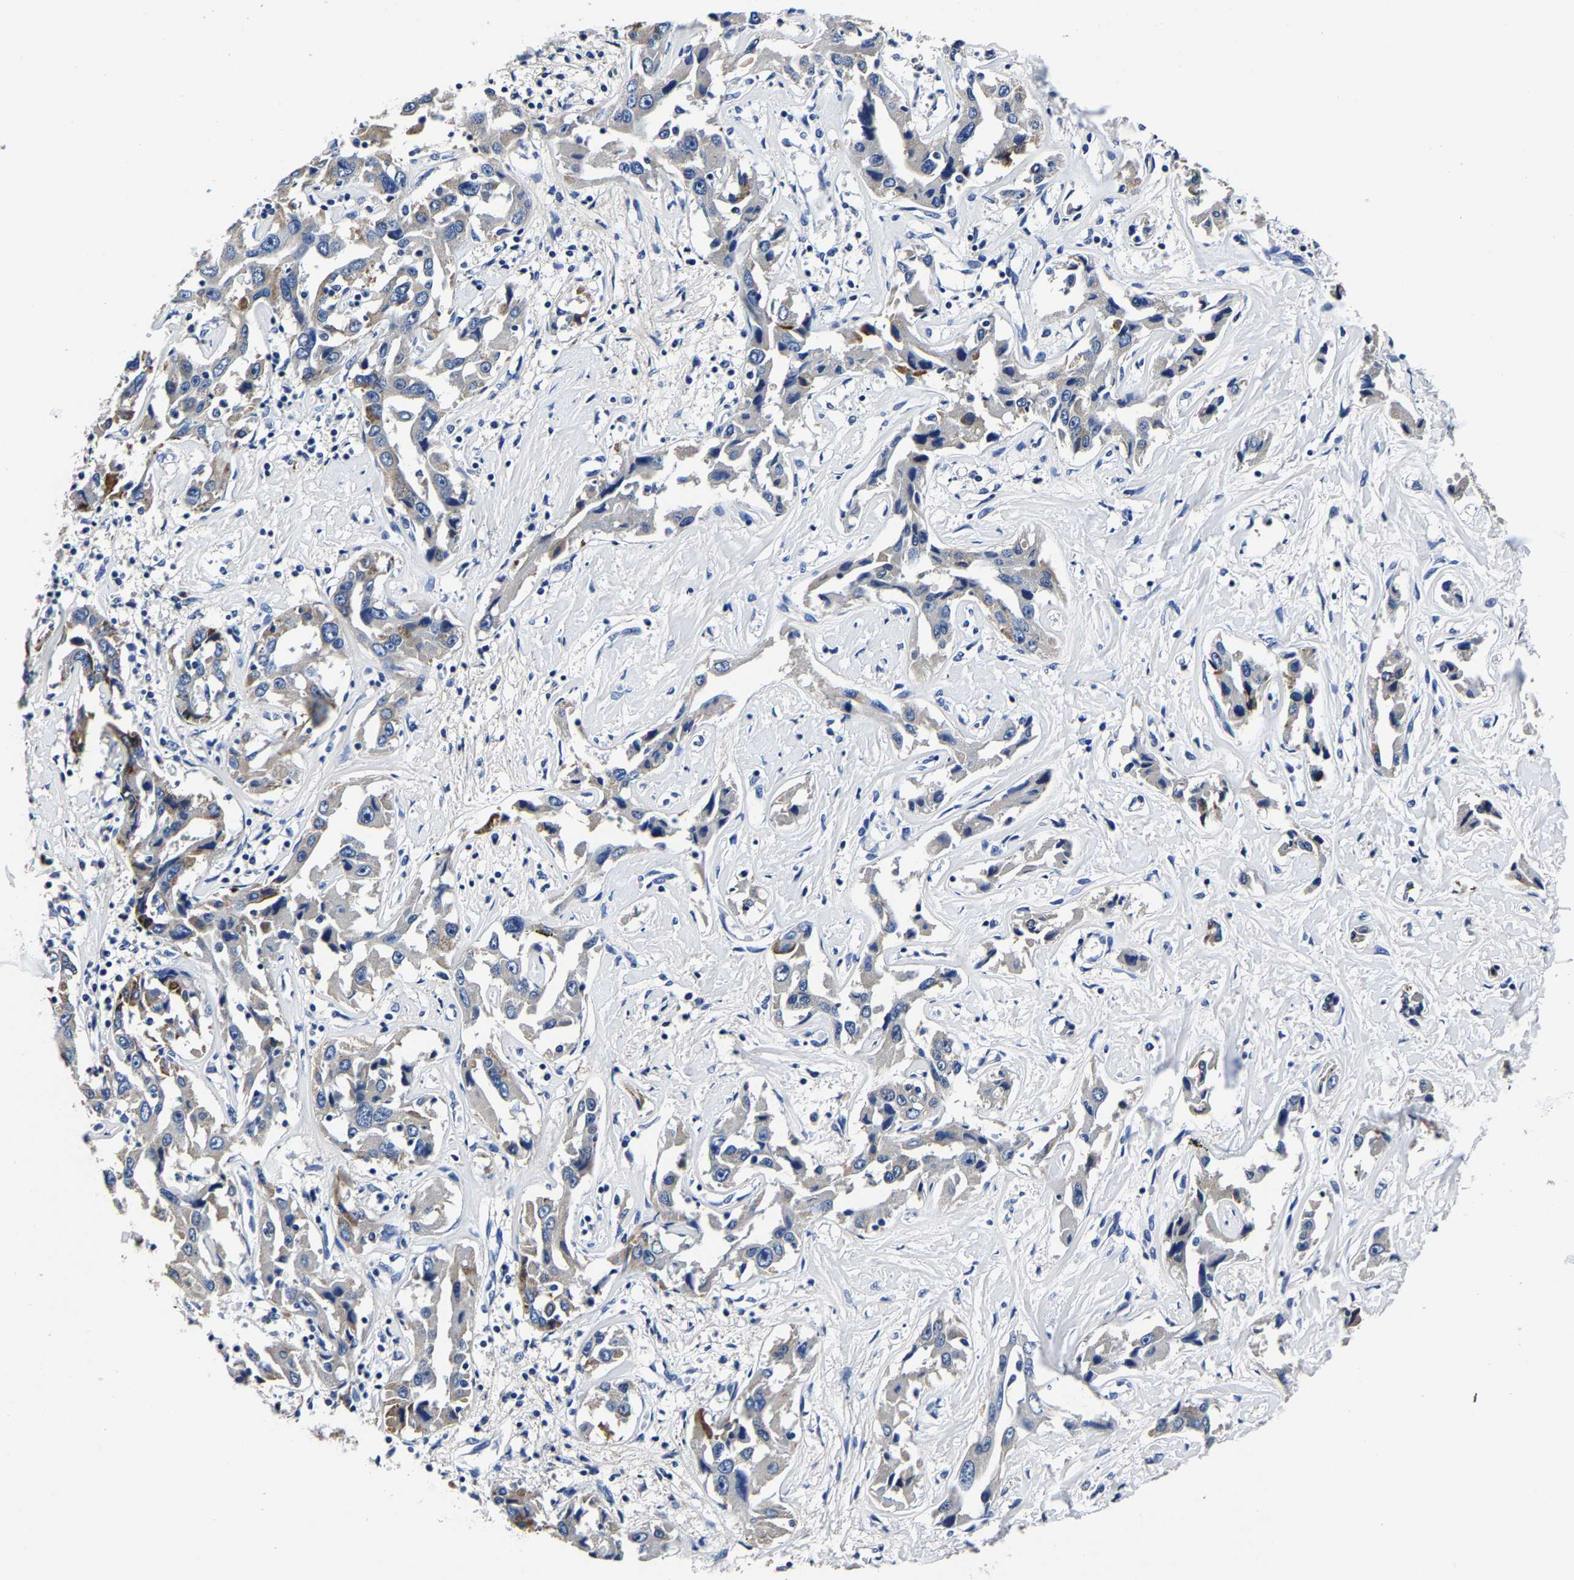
{"staining": {"intensity": "weak", "quantity": "<25%", "location": "cytoplasmic/membranous"}, "tissue": "liver cancer", "cell_type": "Tumor cells", "image_type": "cancer", "snomed": [{"axis": "morphology", "description": "Cholangiocarcinoma"}, {"axis": "topography", "description": "Liver"}], "caption": "A high-resolution photomicrograph shows IHC staining of liver cancer (cholangiocarcinoma), which demonstrates no significant positivity in tumor cells.", "gene": "PSPH", "patient": {"sex": "male", "age": 59}}